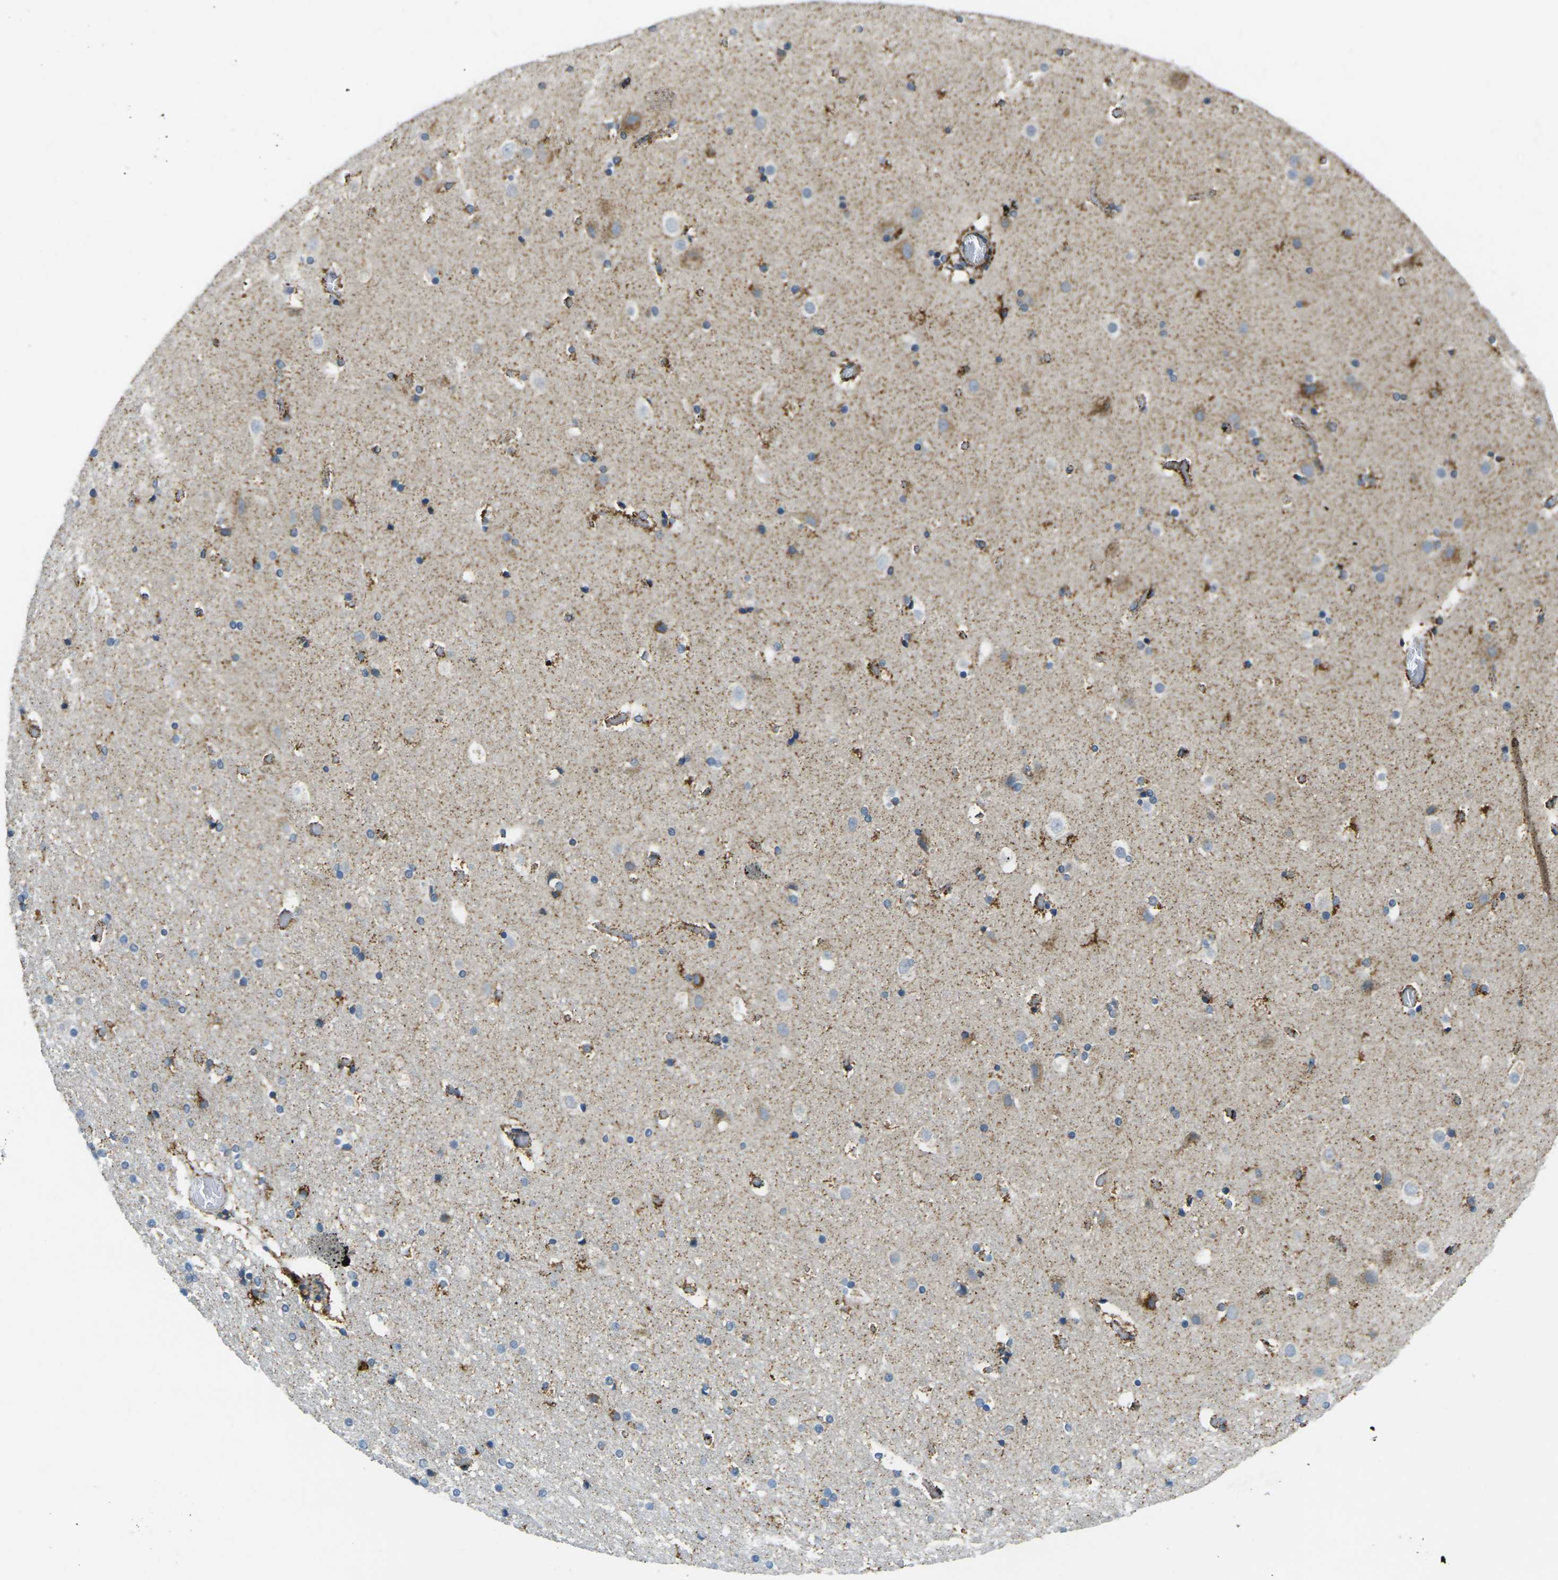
{"staining": {"intensity": "moderate", "quantity": ">75%", "location": "cytoplasmic/membranous"}, "tissue": "cerebral cortex", "cell_type": "Endothelial cells", "image_type": "normal", "snomed": [{"axis": "morphology", "description": "Normal tissue, NOS"}, {"axis": "topography", "description": "Cerebral cortex"}], "caption": "Immunohistochemistry (IHC) staining of normal cerebral cortex, which displays medium levels of moderate cytoplasmic/membranous staining in approximately >75% of endothelial cells indicating moderate cytoplasmic/membranous protein staining. The staining was performed using DAB (brown) for protein detection and nuclei were counterstained in hematoxylin (blue).", "gene": "CYB5R1", "patient": {"sex": "male", "age": 57}}